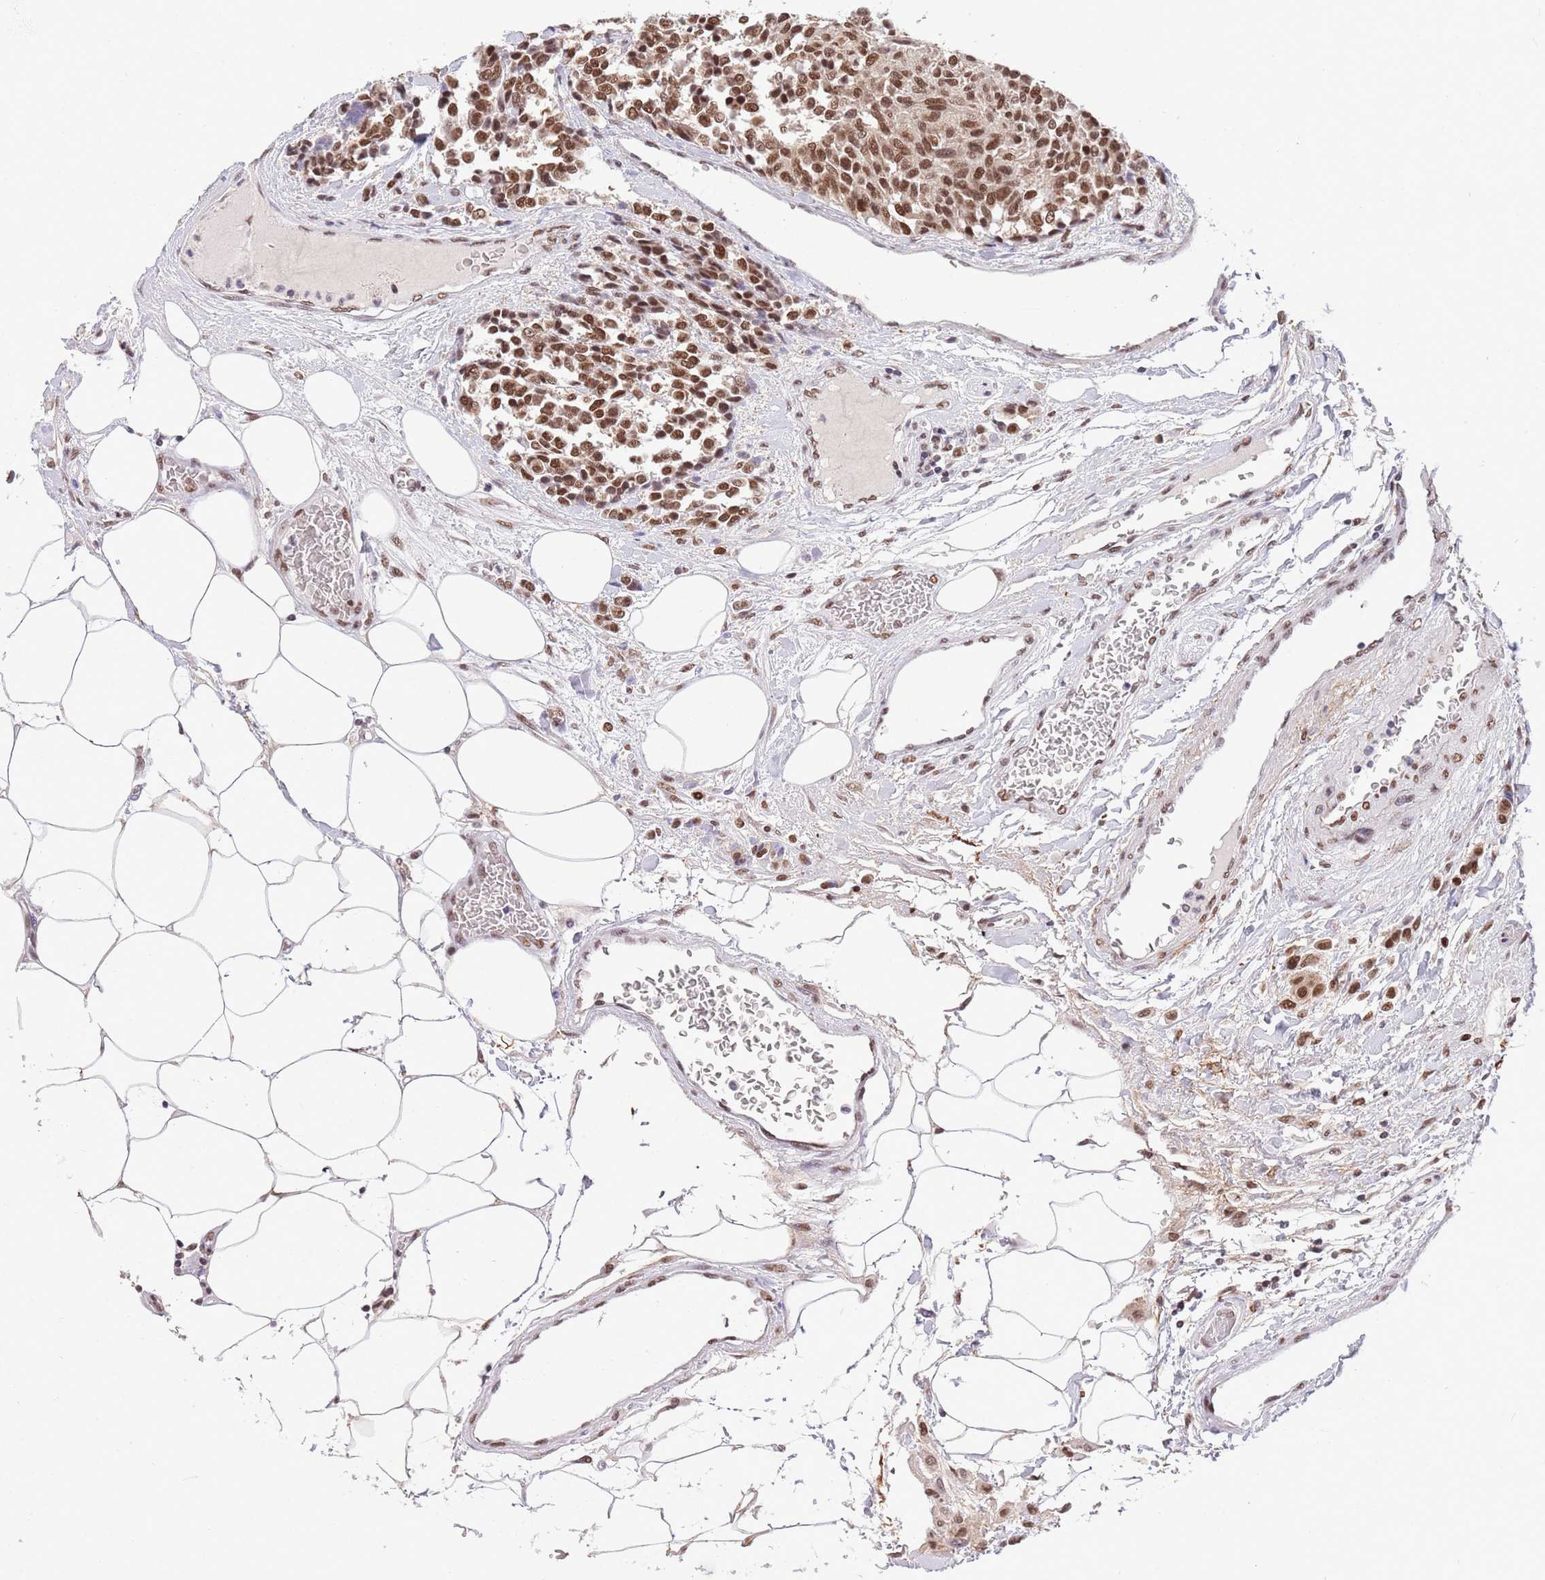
{"staining": {"intensity": "moderate", "quantity": ">75%", "location": "cytoplasmic/membranous,nuclear"}, "tissue": "carcinoid", "cell_type": "Tumor cells", "image_type": "cancer", "snomed": [{"axis": "morphology", "description": "Carcinoid, malignant, NOS"}, {"axis": "topography", "description": "Pancreas"}], "caption": "Human carcinoid (malignant) stained with a protein marker shows moderate staining in tumor cells.", "gene": "TRIM32", "patient": {"sex": "female", "age": 54}}